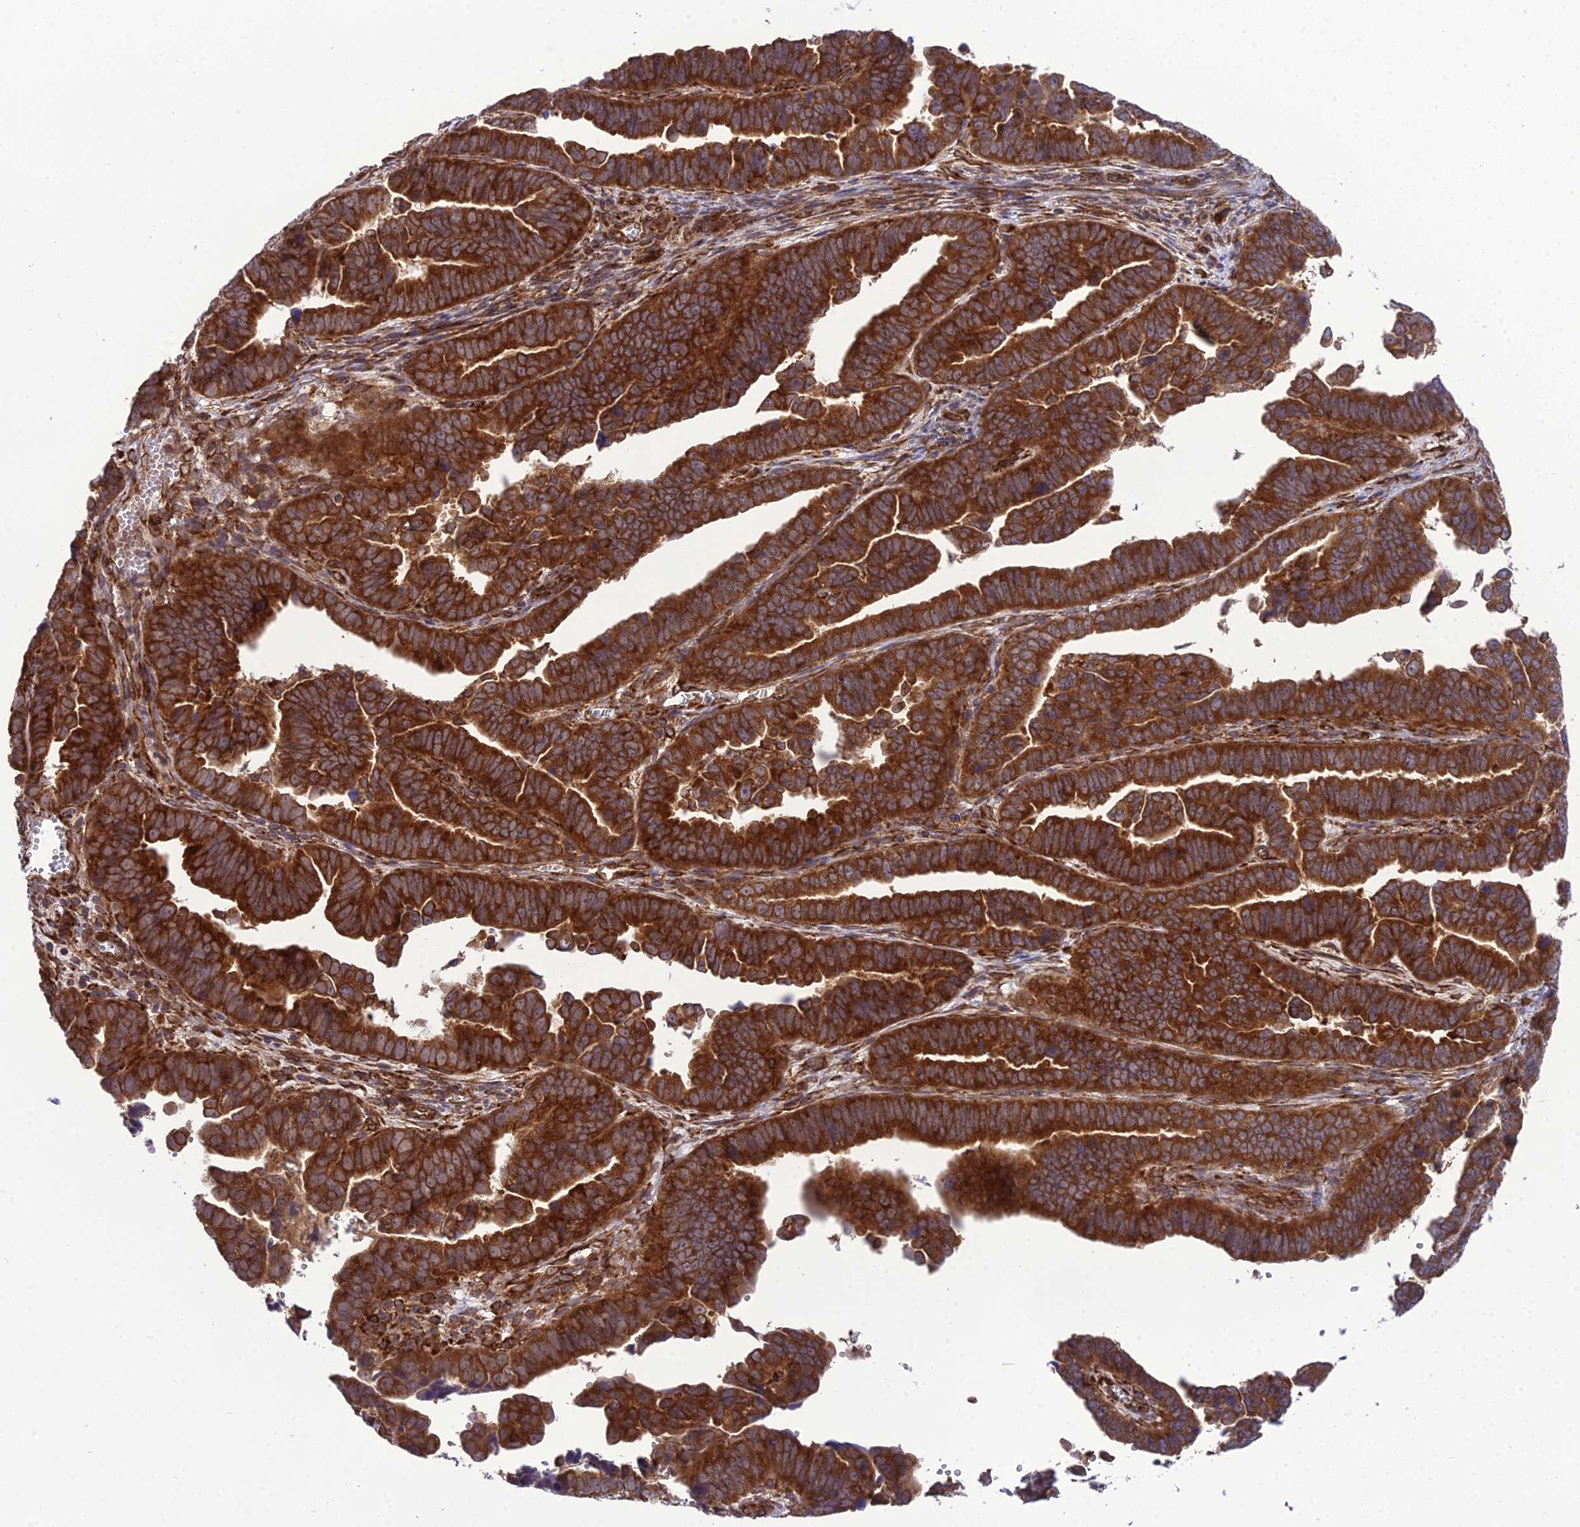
{"staining": {"intensity": "strong", "quantity": ">75%", "location": "cytoplasmic/membranous"}, "tissue": "endometrial cancer", "cell_type": "Tumor cells", "image_type": "cancer", "snomed": [{"axis": "morphology", "description": "Adenocarcinoma, NOS"}, {"axis": "topography", "description": "Endometrium"}], "caption": "Human endometrial cancer stained with a brown dye displays strong cytoplasmic/membranous positive expression in approximately >75% of tumor cells.", "gene": "DHCR7", "patient": {"sex": "female", "age": 75}}